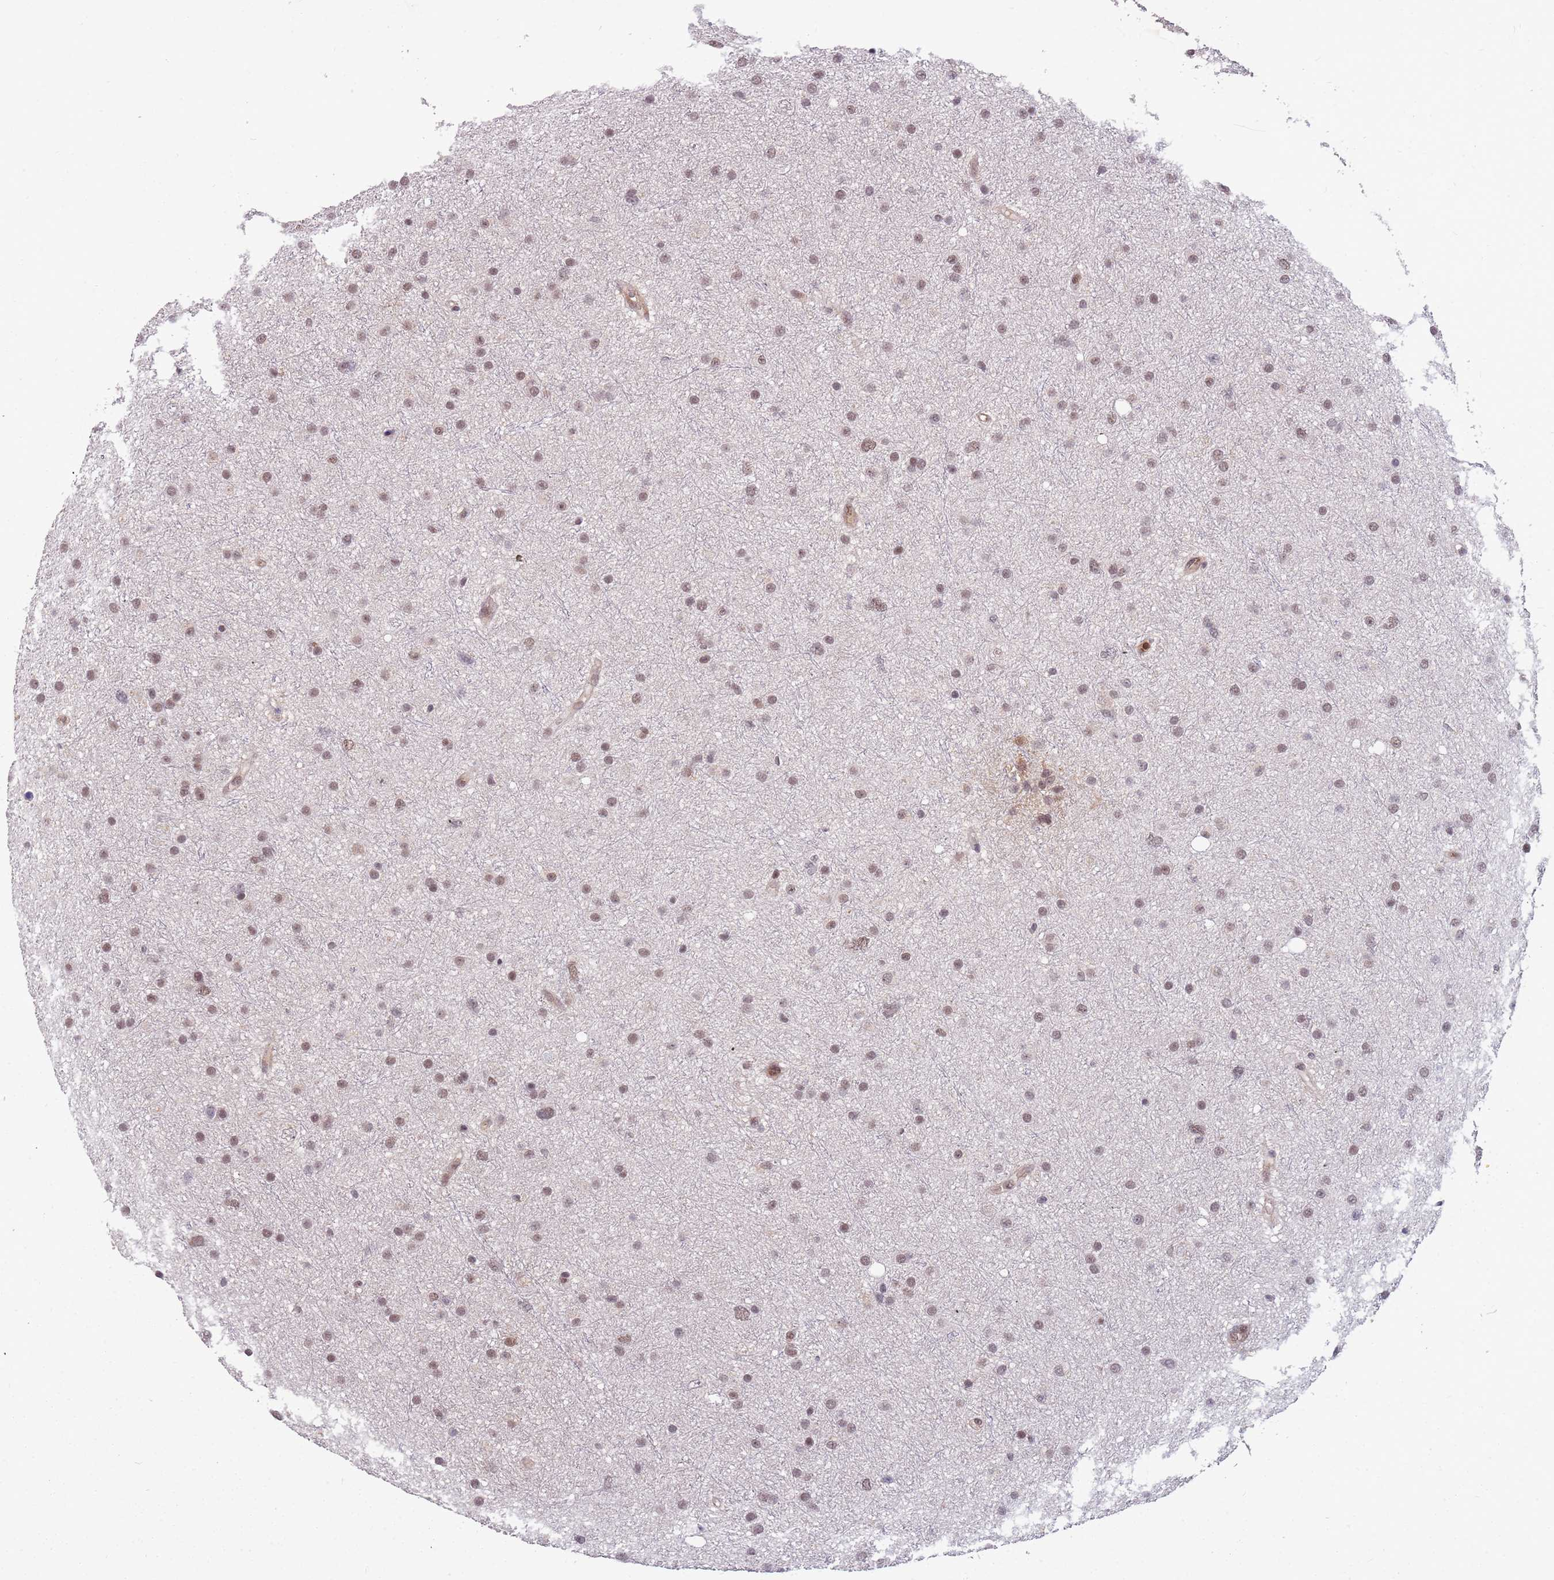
{"staining": {"intensity": "weak", "quantity": "25%-75%", "location": "nuclear"}, "tissue": "glioma", "cell_type": "Tumor cells", "image_type": "cancer", "snomed": [{"axis": "morphology", "description": "Glioma, malignant, Low grade"}, {"axis": "topography", "description": "Cerebral cortex"}], "caption": "Immunohistochemical staining of glioma exhibits low levels of weak nuclear staining in approximately 25%-75% of tumor cells.", "gene": "GBP2", "patient": {"sex": "female", "age": 39}}